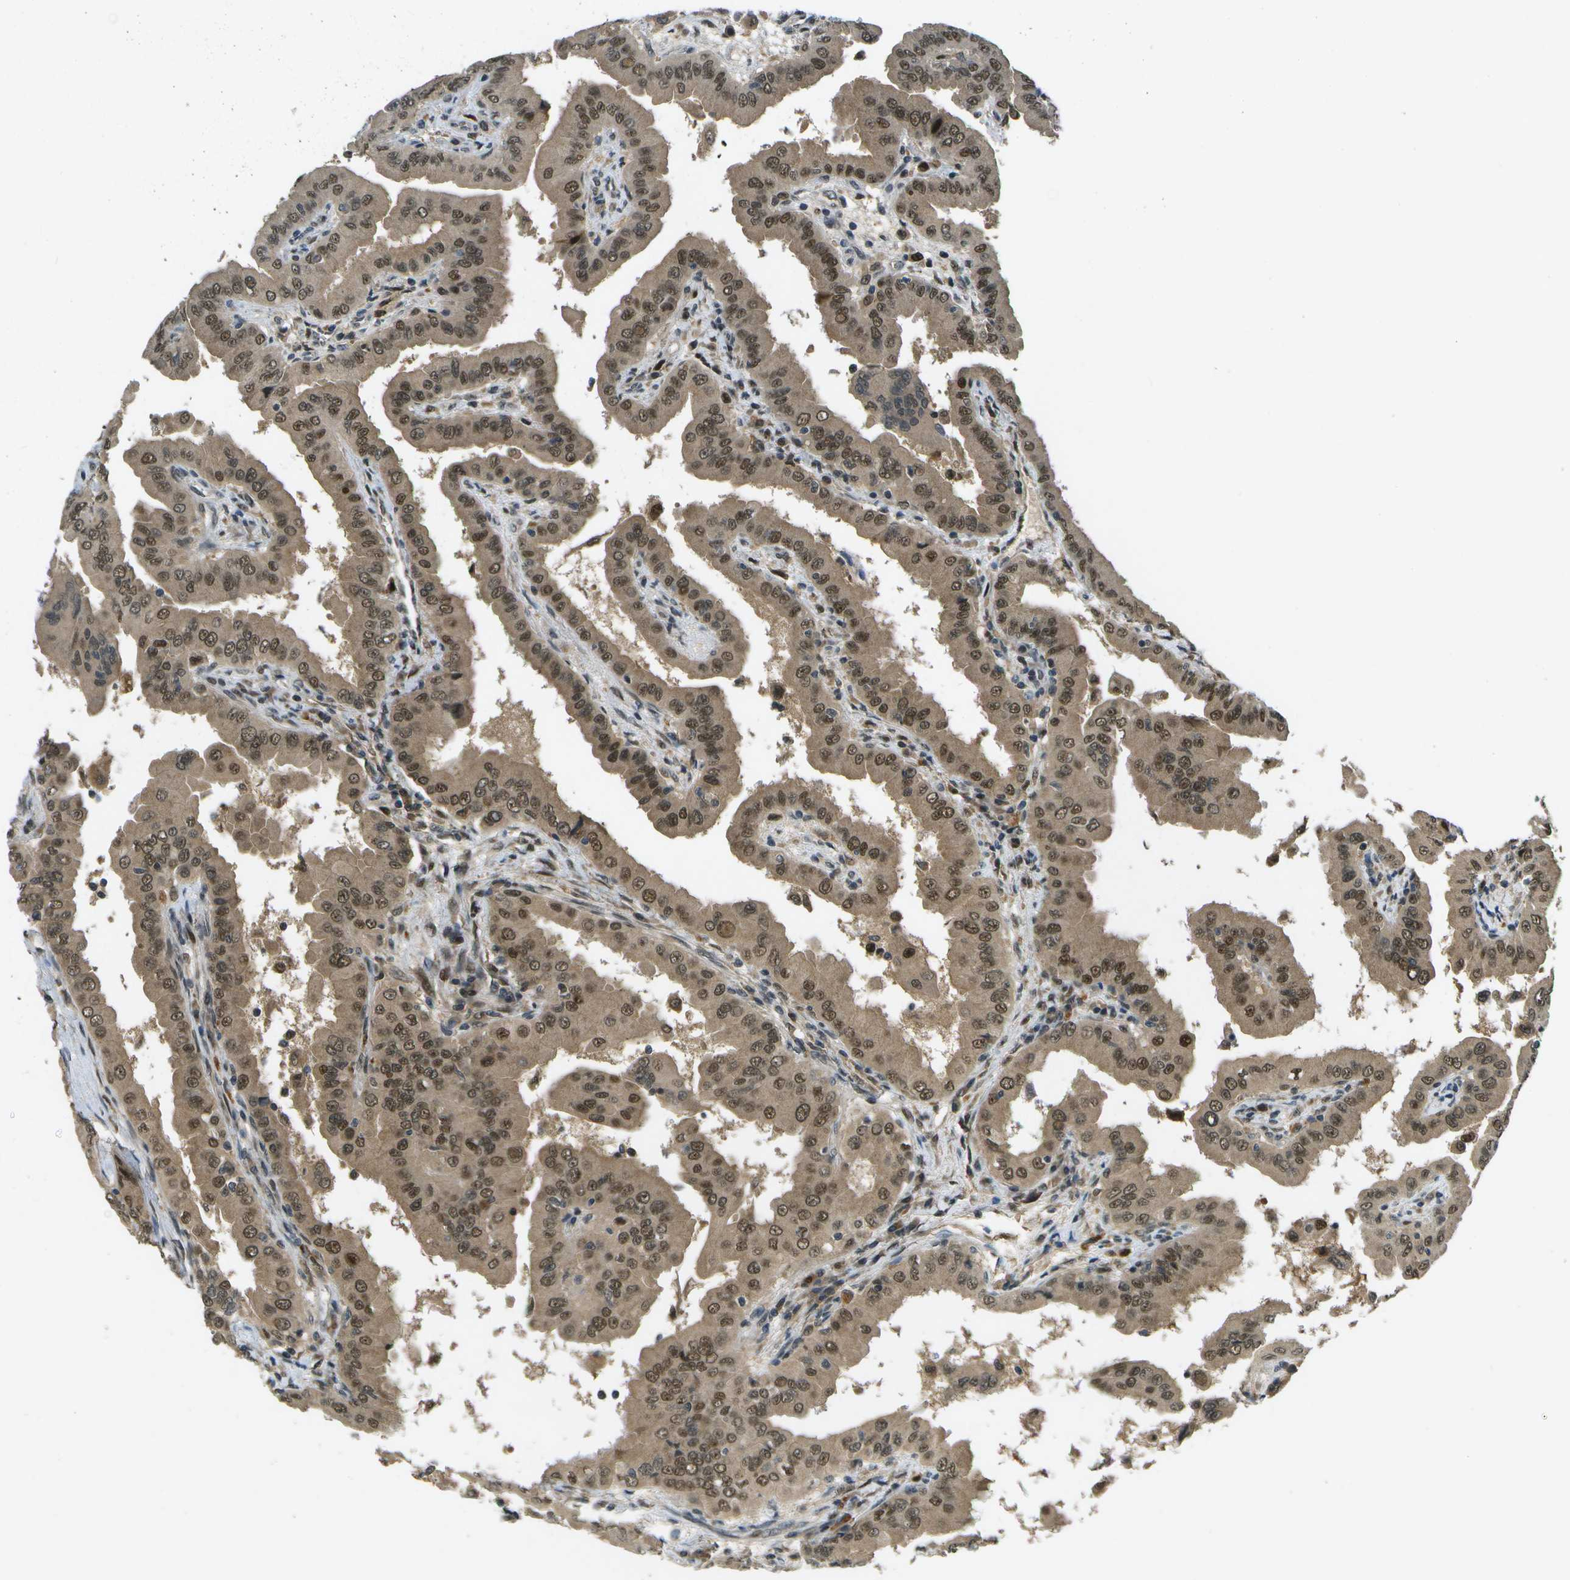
{"staining": {"intensity": "moderate", "quantity": ">75%", "location": "cytoplasmic/membranous,nuclear"}, "tissue": "thyroid cancer", "cell_type": "Tumor cells", "image_type": "cancer", "snomed": [{"axis": "morphology", "description": "Papillary adenocarcinoma, NOS"}, {"axis": "topography", "description": "Thyroid gland"}], "caption": "Human papillary adenocarcinoma (thyroid) stained with a protein marker exhibits moderate staining in tumor cells.", "gene": "GANC", "patient": {"sex": "male", "age": 33}}